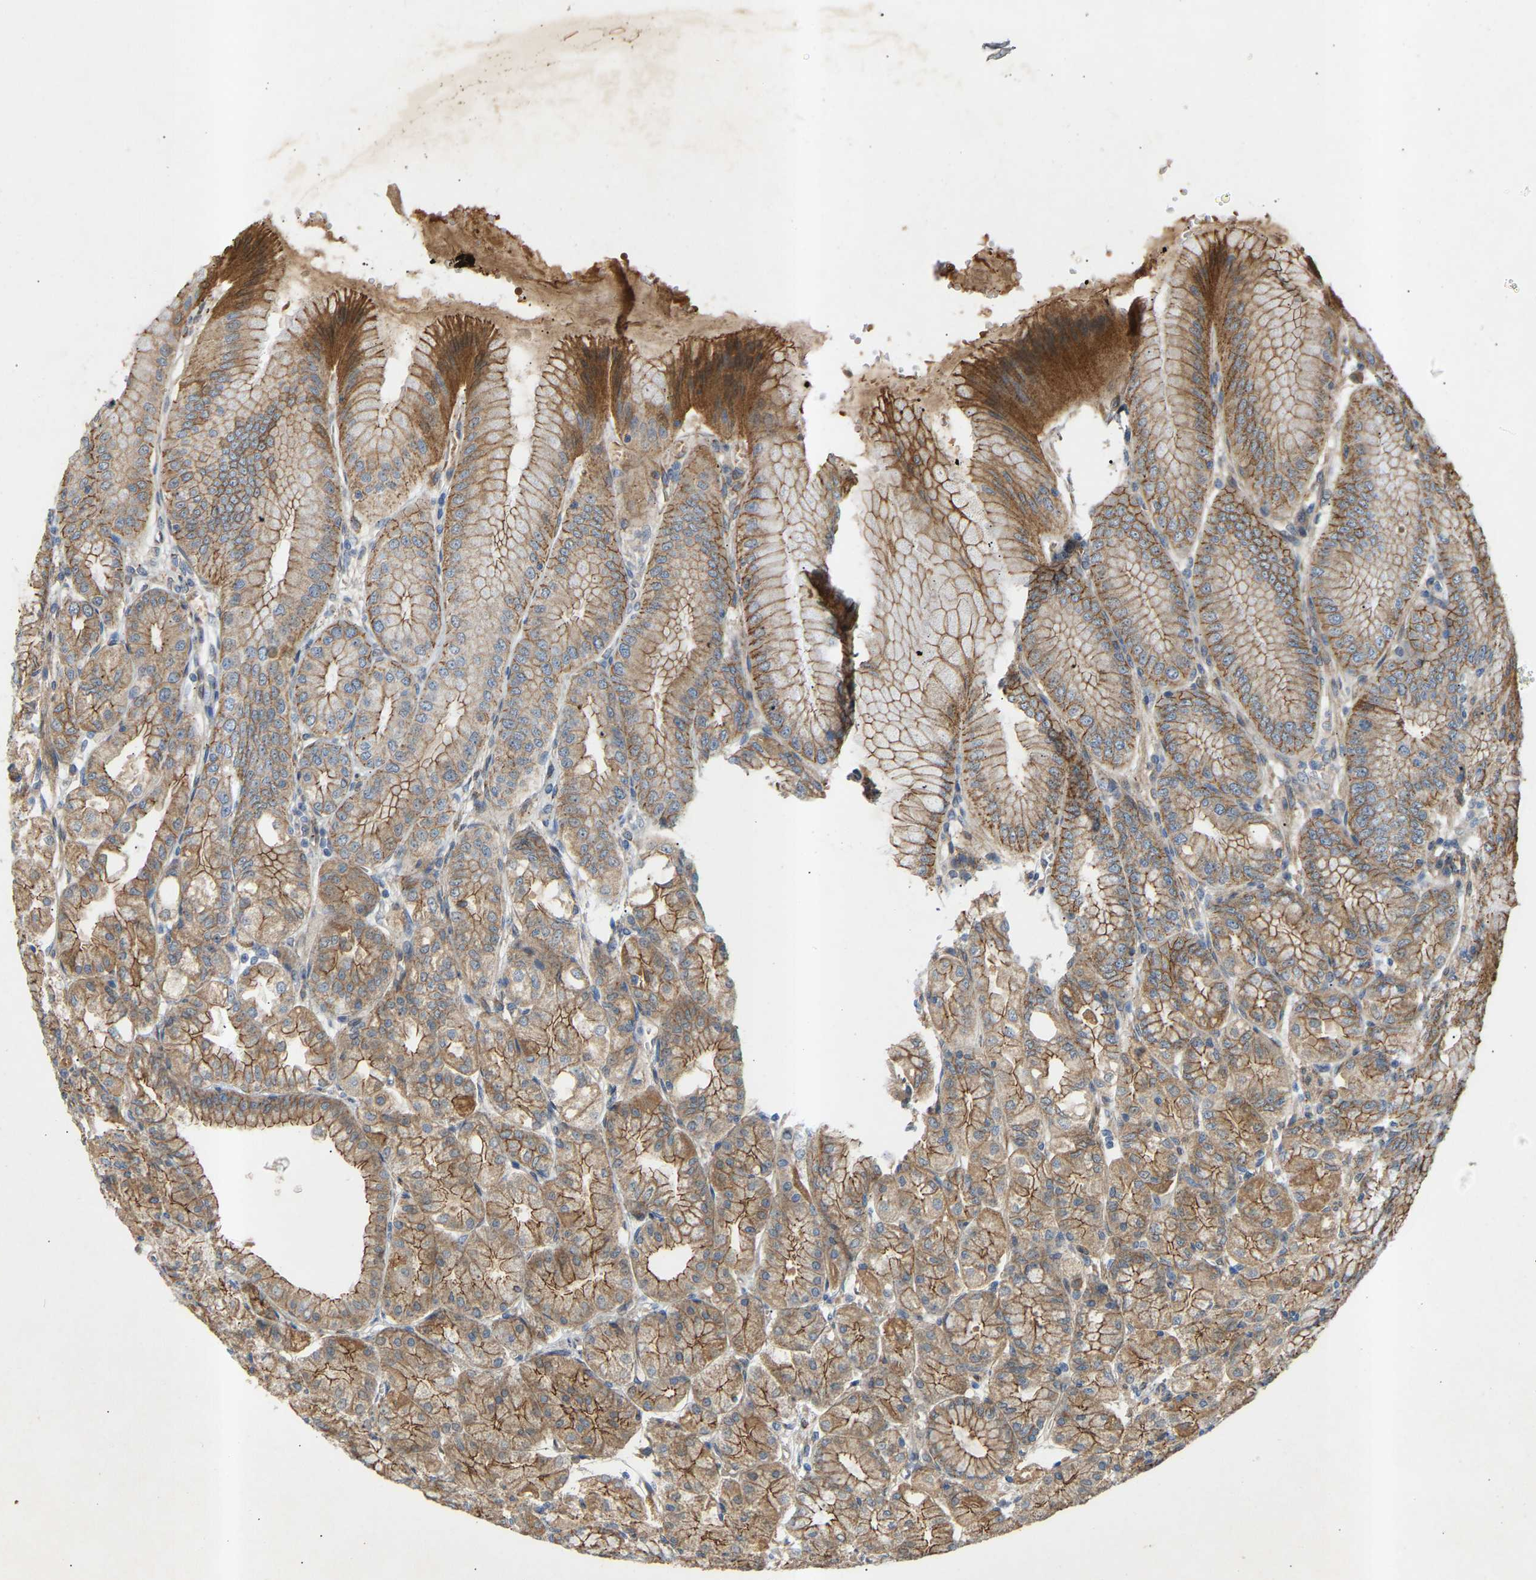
{"staining": {"intensity": "moderate", "quantity": ">75%", "location": "cytoplasmic/membranous"}, "tissue": "stomach", "cell_type": "Glandular cells", "image_type": "normal", "snomed": [{"axis": "morphology", "description": "Normal tissue, NOS"}, {"axis": "topography", "description": "Stomach, lower"}], "caption": "Immunohistochemistry (IHC) image of benign human stomach stained for a protein (brown), which exhibits medium levels of moderate cytoplasmic/membranous positivity in approximately >75% of glandular cells.", "gene": "ATP5MF", "patient": {"sex": "male", "age": 71}}